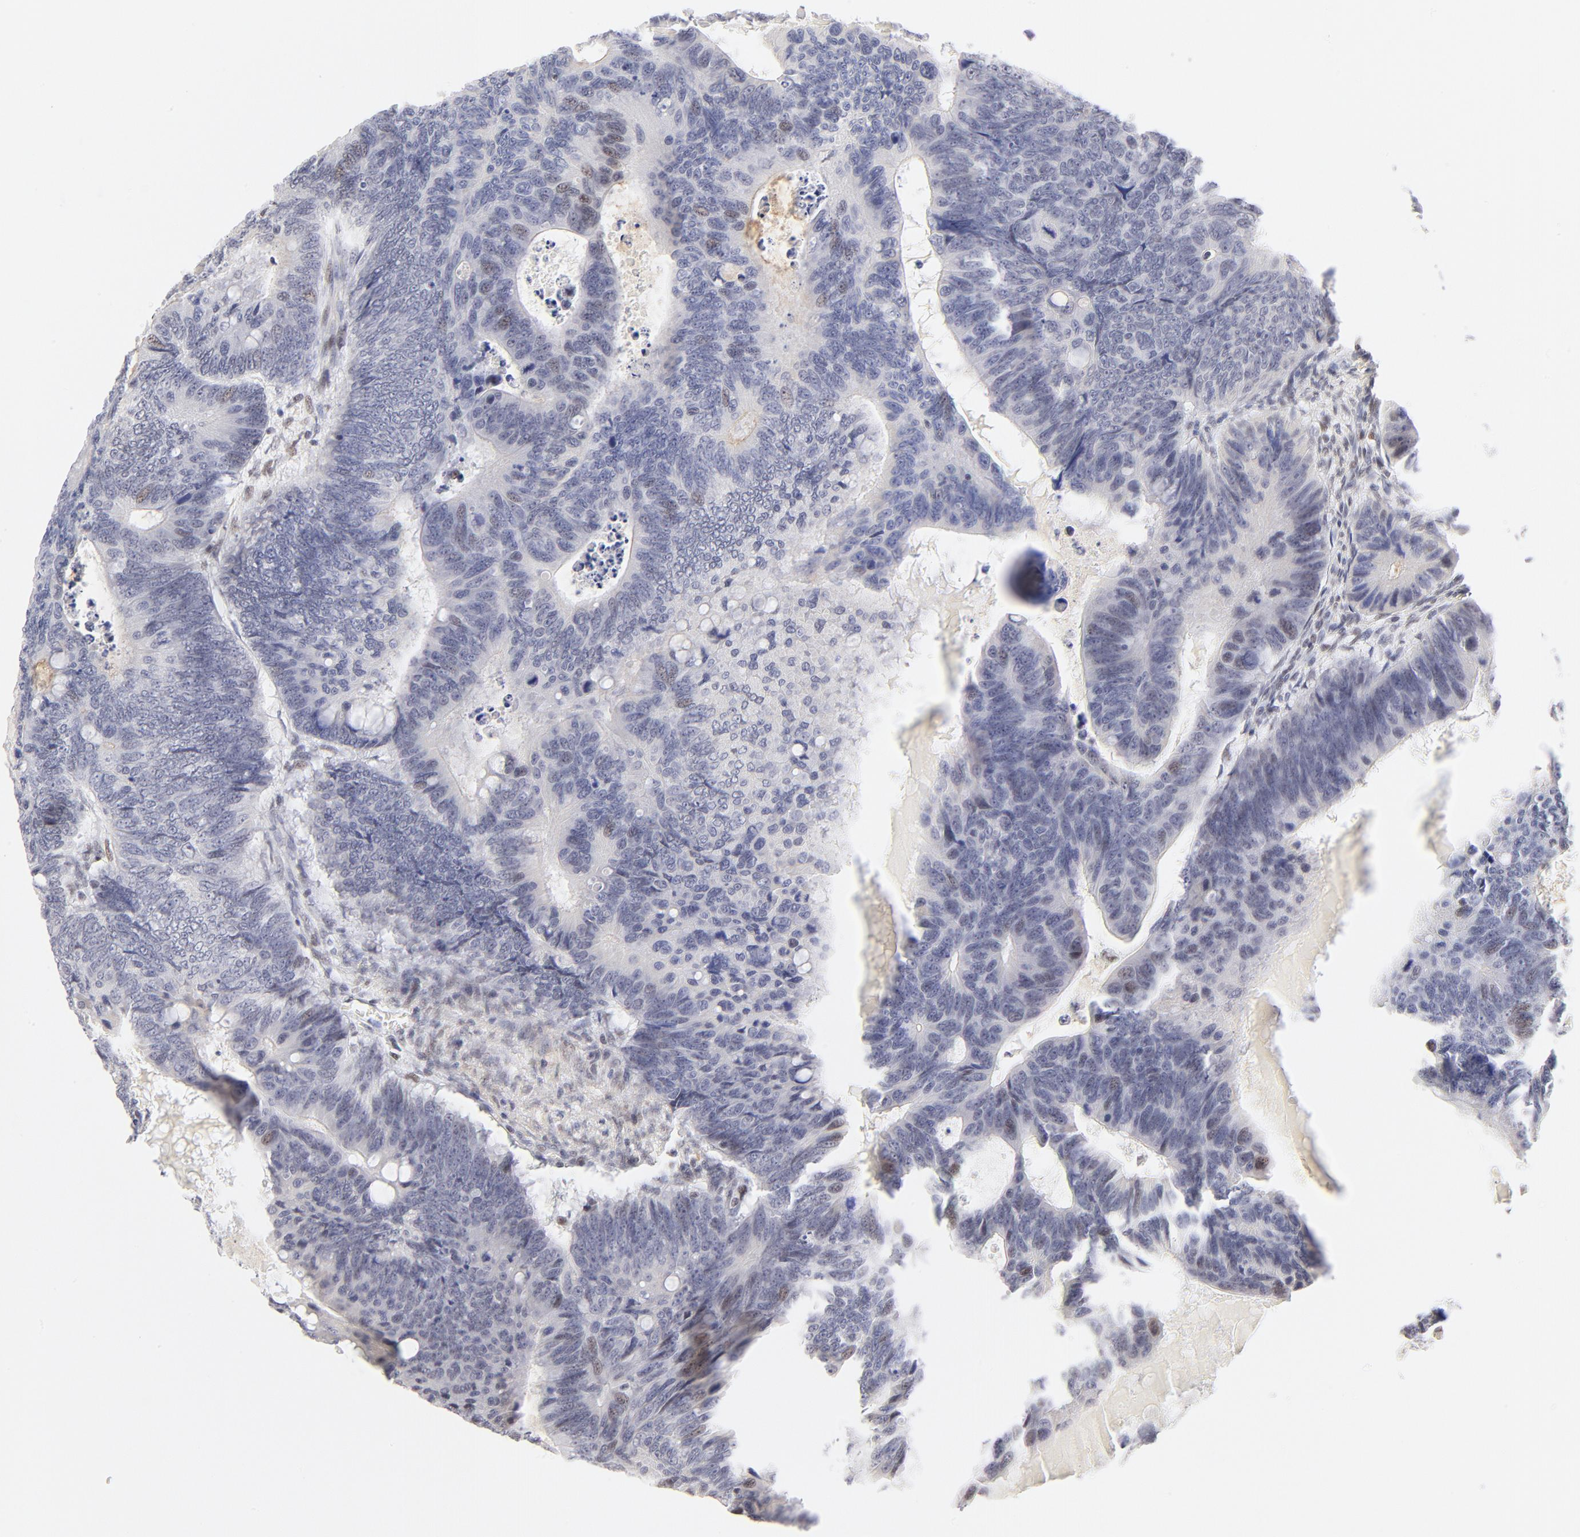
{"staining": {"intensity": "weak", "quantity": "<25%", "location": "nuclear"}, "tissue": "colorectal cancer", "cell_type": "Tumor cells", "image_type": "cancer", "snomed": [{"axis": "morphology", "description": "Adenocarcinoma, NOS"}, {"axis": "topography", "description": "Colon"}], "caption": "High magnification brightfield microscopy of colorectal cancer stained with DAB (brown) and counterstained with hematoxylin (blue): tumor cells show no significant staining.", "gene": "PBX1", "patient": {"sex": "female", "age": 55}}